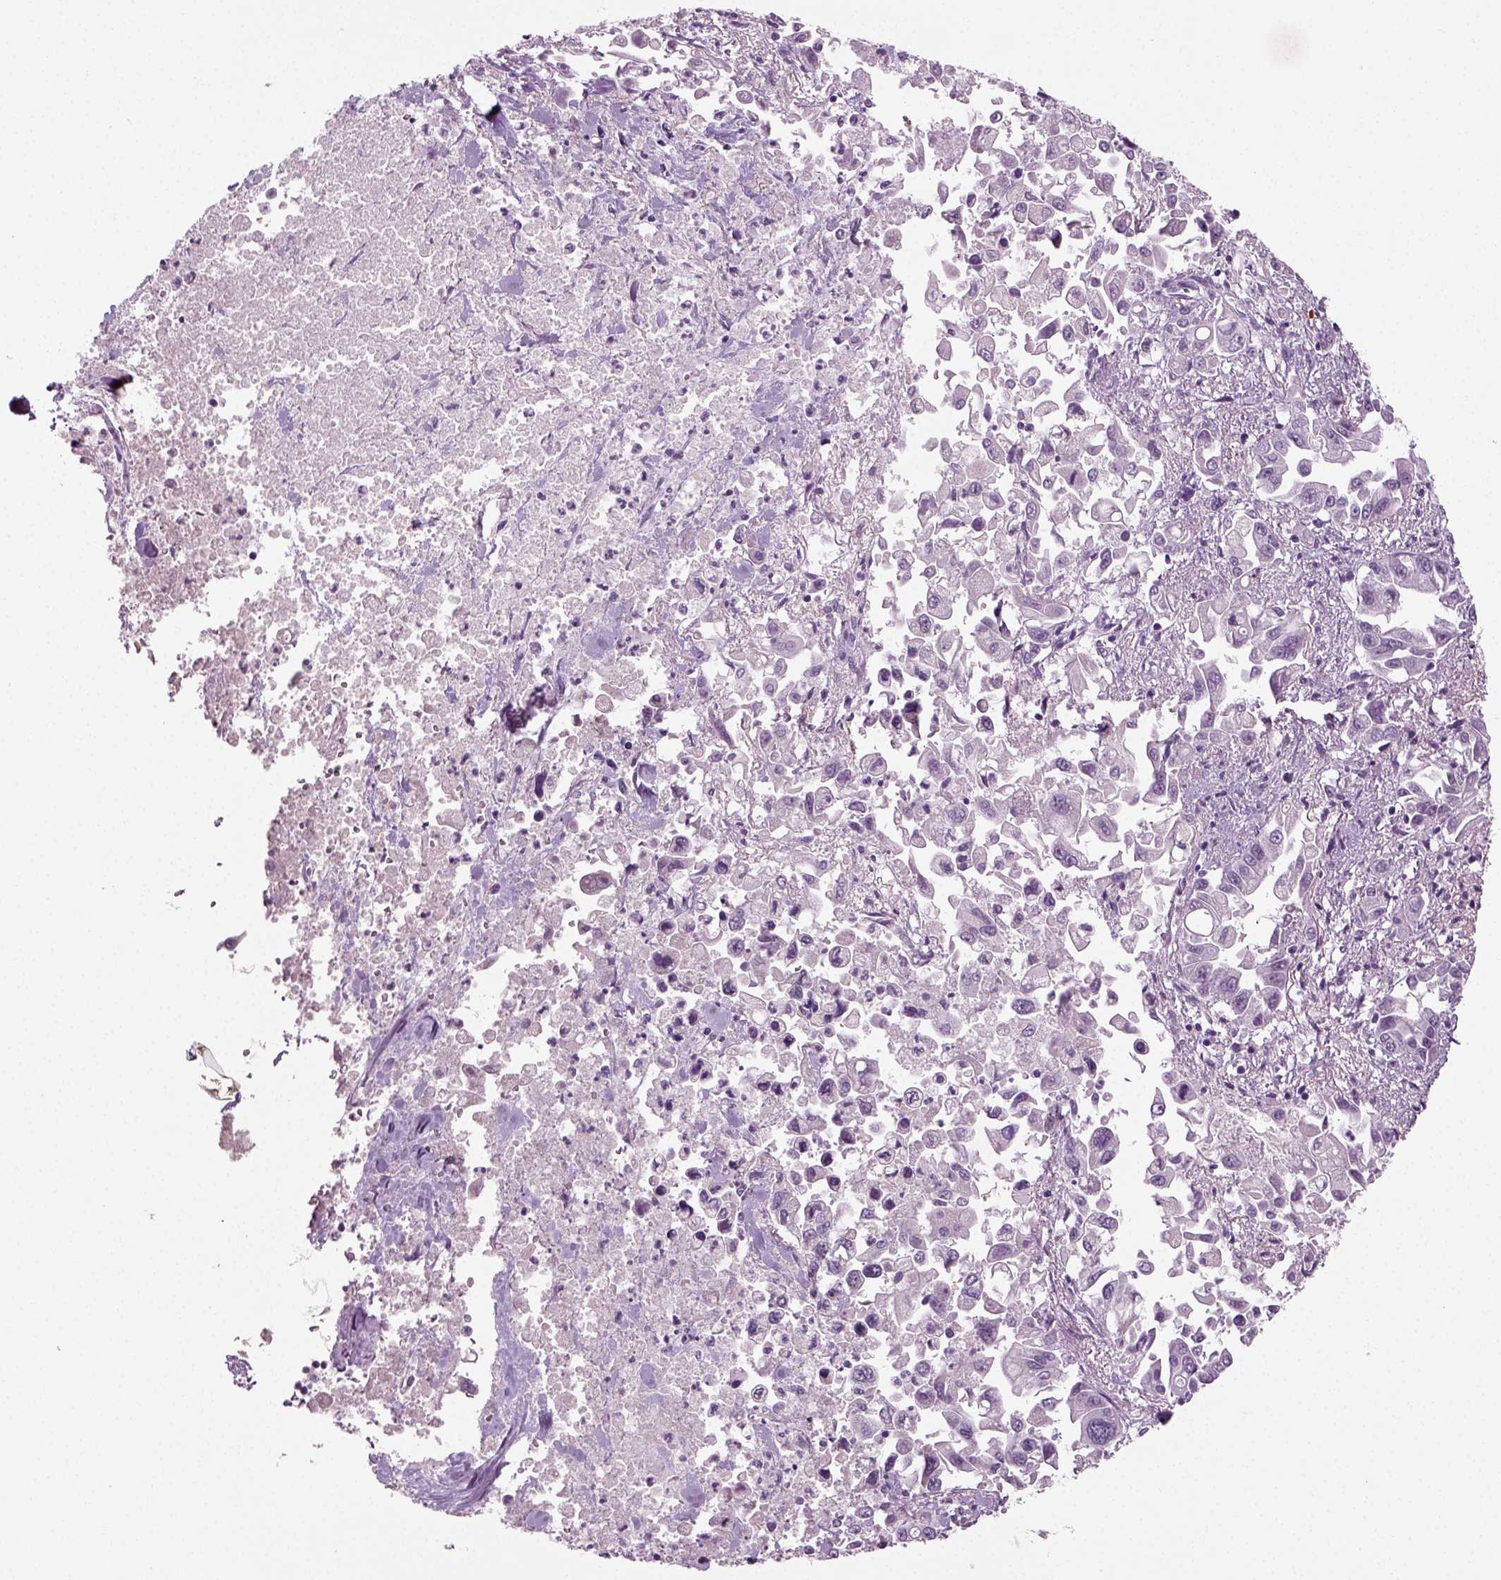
{"staining": {"intensity": "negative", "quantity": "none", "location": "none"}, "tissue": "pancreatic cancer", "cell_type": "Tumor cells", "image_type": "cancer", "snomed": [{"axis": "morphology", "description": "Adenocarcinoma, NOS"}, {"axis": "topography", "description": "Pancreas"}], "caption": "Immunohistochemistry image of human adenocarcinoma (pancreatic) stained for a protein (brown), which exhibits no expression in tumor cells.", "gene": "SYNGAP1", "patient": {"sex": "female", "age": 83}}